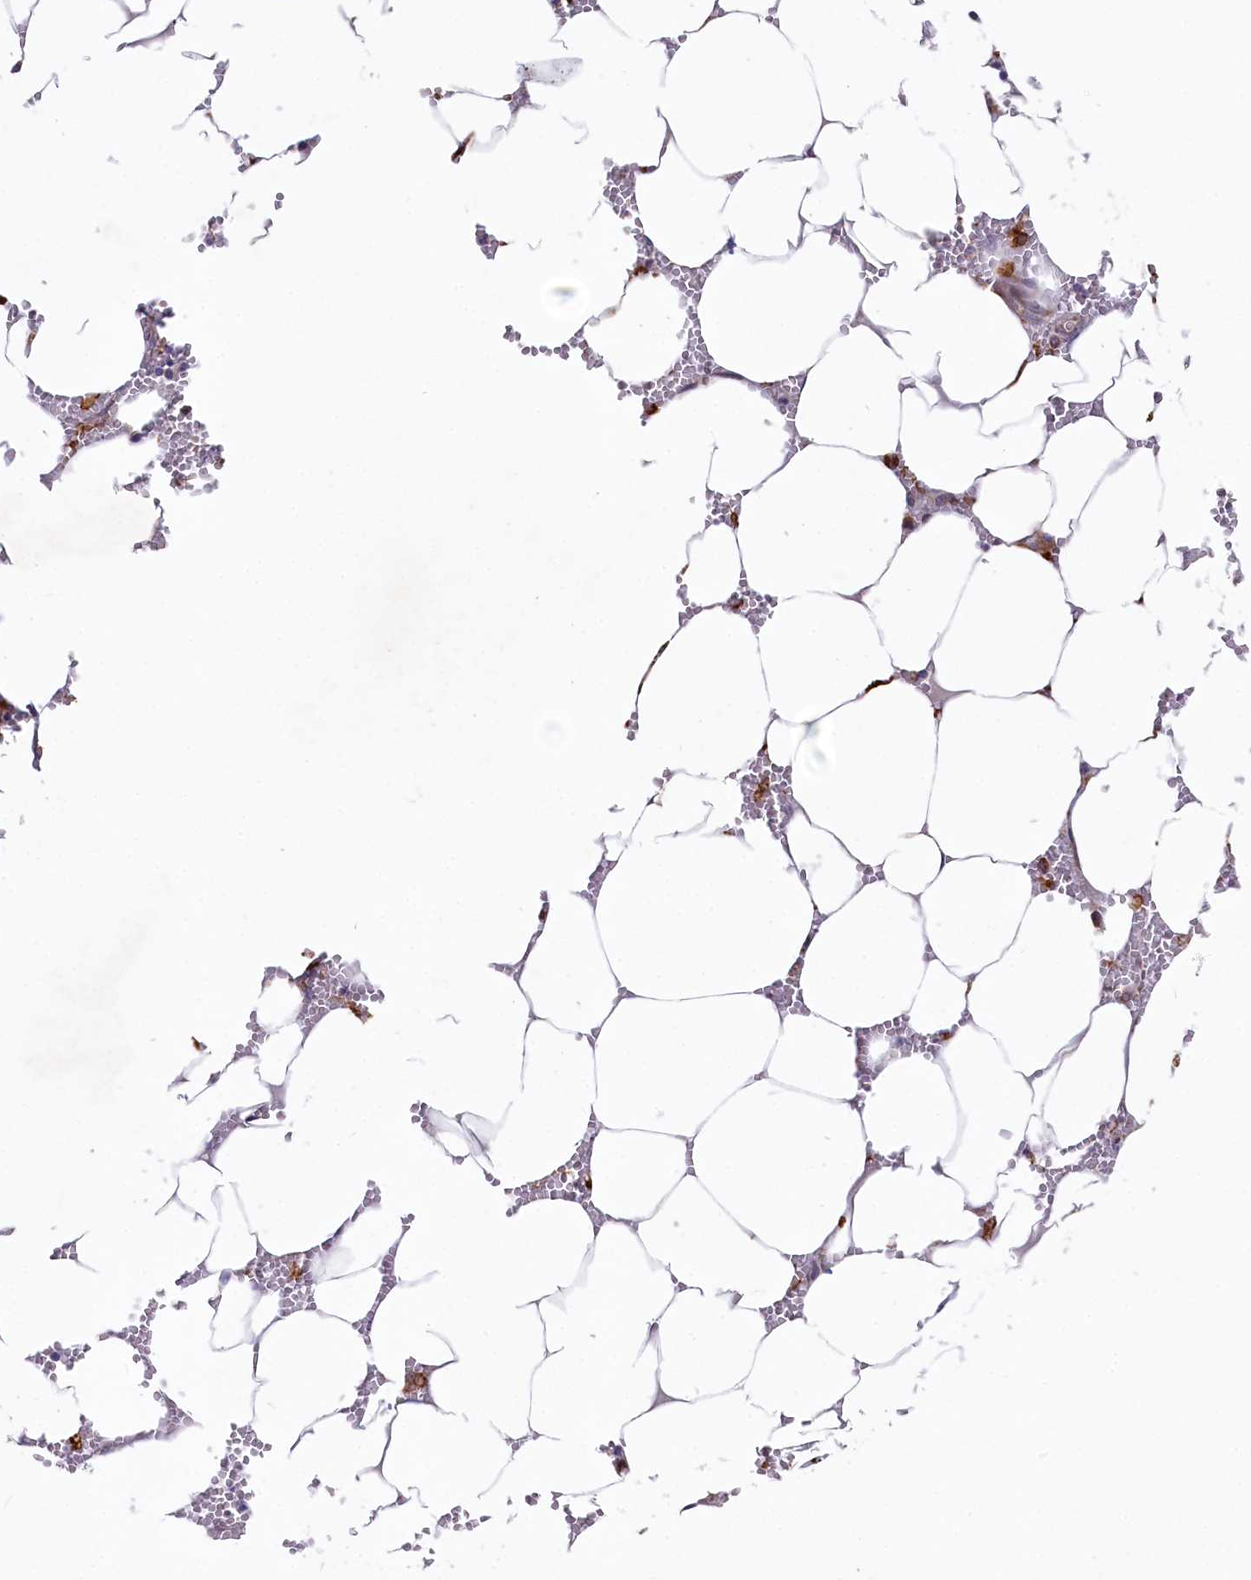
{"staining": {"intensity": "strong", "quantity": "<25%", "location": "cytoplasmic/membranous"}, "tissue": "bone marrow", "cell_type": "Hematopoietic cells", "image_type": "normal", "snomed": [{"axis": "morphology", "description": "Normal tissue, NOS"}, {"axis": "topography", "description": "Bone marrow"}], "caption": "An image of human bone marrow stained for a protein shows strong cytoplasmic/membranous brown staining in hematopoietic cells. Using DAB (brown) and hematoxylin (blue) stains, captured at high magnification using brightfield microscopy.", "gene": "CHID1", "patient": {"sex": "male", "age": 70}}